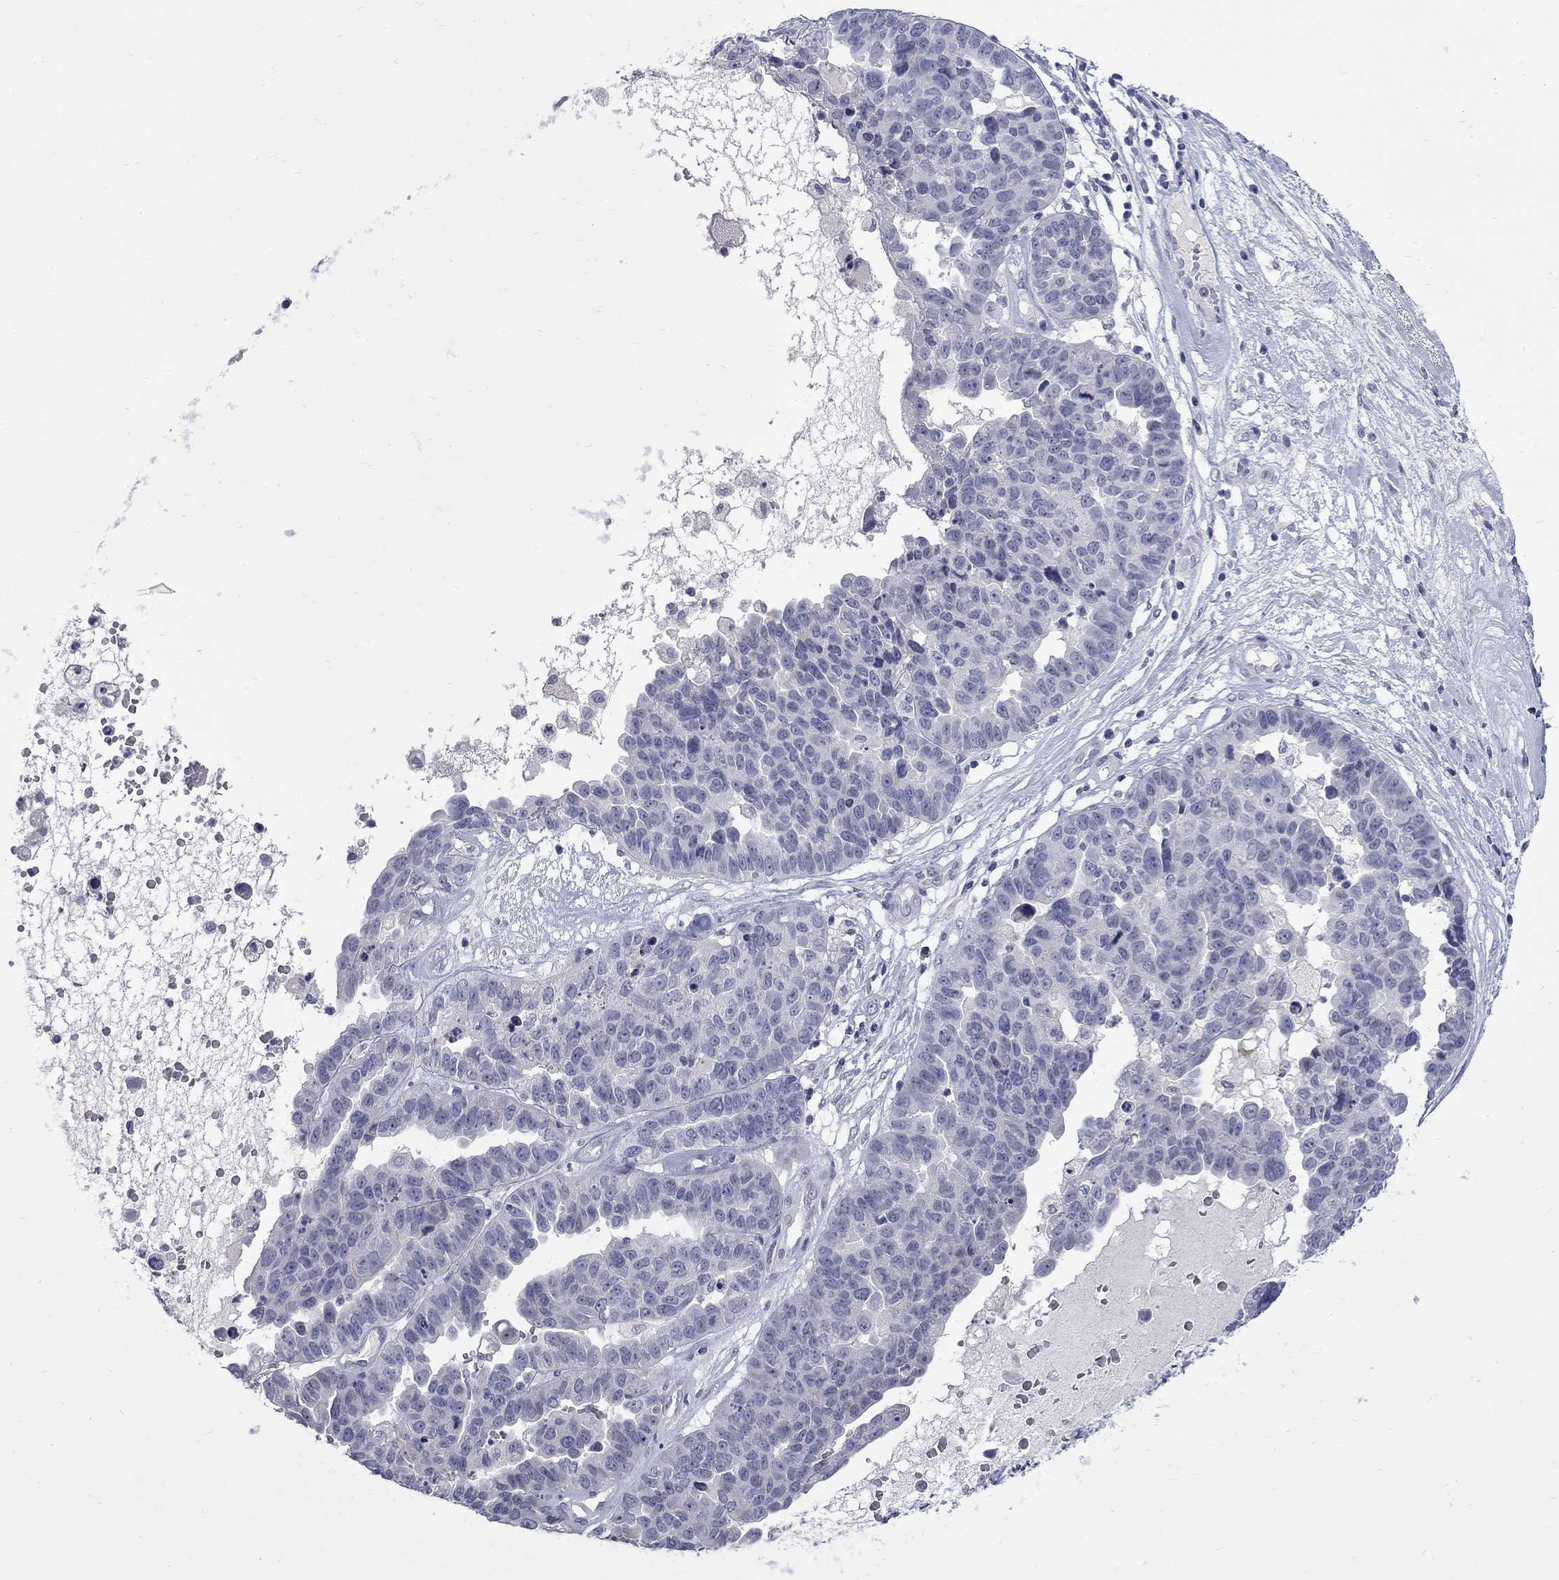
{"staining": {"intensity": "negative", "quantity": "none", "location": "none"}, "tissue": "ovarian cancer", "cell_type": "Tumor cells", "image_type": "cancer", "snomed": [{"axis": "morphology", "description": "Cystadenocarcinoma, serous, NOS"}, {"axis": "topography", "description": "Ovary"}], "caption": "Ovarian cancer (serous cystadenocarcinoma) stained for a protein using immunohistochemistry displays no positivity tumor cells.", "gene": "CTNND2", "patient": {"sex": "female", "age": 87}}